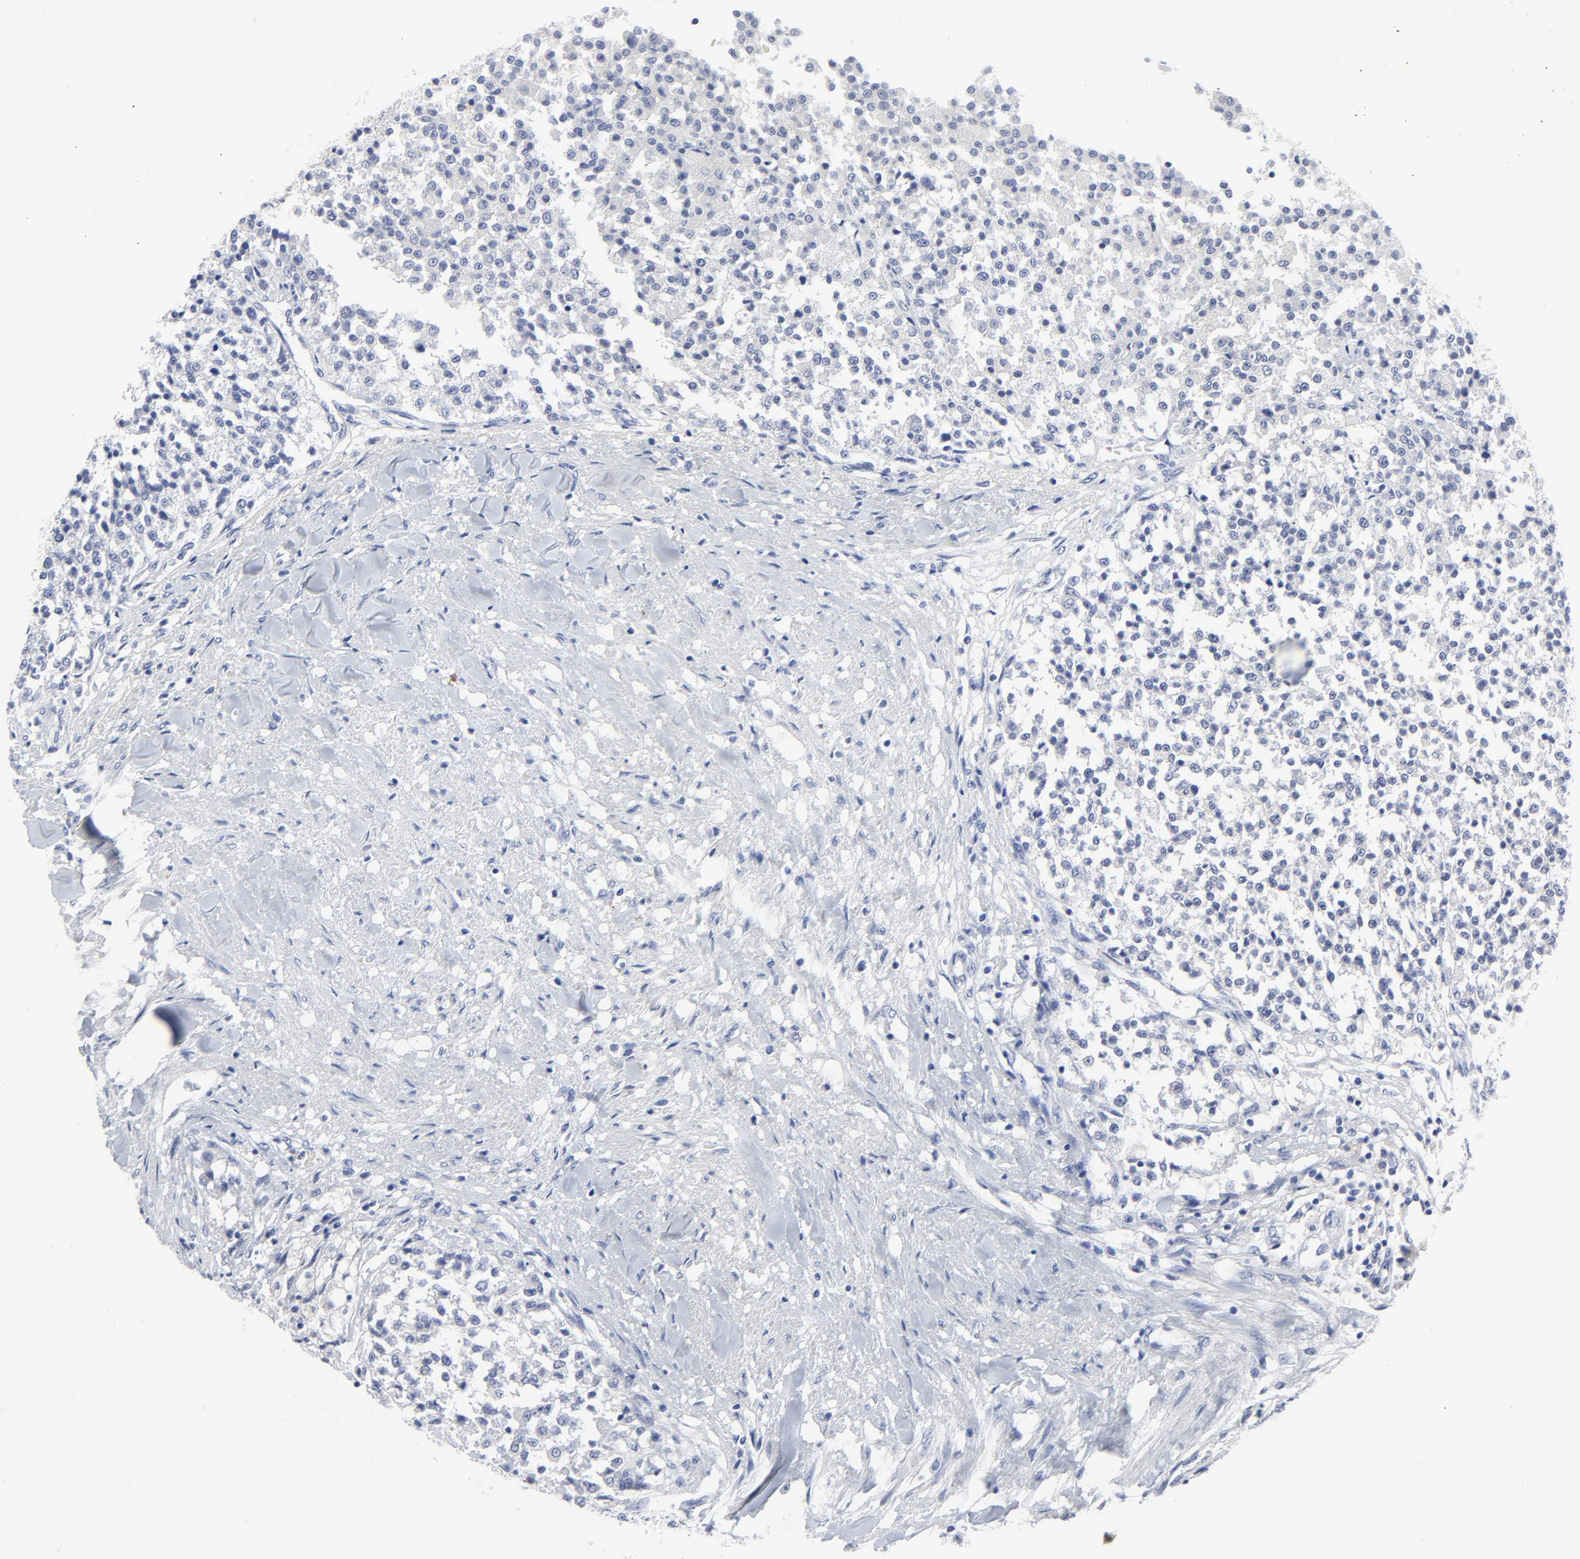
{"staining": {"intensity": "negative", "quantity": "none", "location": "none"}, "tissue": "testis cancer", "cell_type": "Tumor cells", "image_type": "cancer", "snomed": [{"axis": "morphology", "description": "Seminoma, NOS"}, {"axis": "topography", "description": "Testis"}], "caption": "Tumor cells show no significant expression in testis seminoma.", "gene": "CLEC4G", "patient": {"sex": "male", "age": 59}}